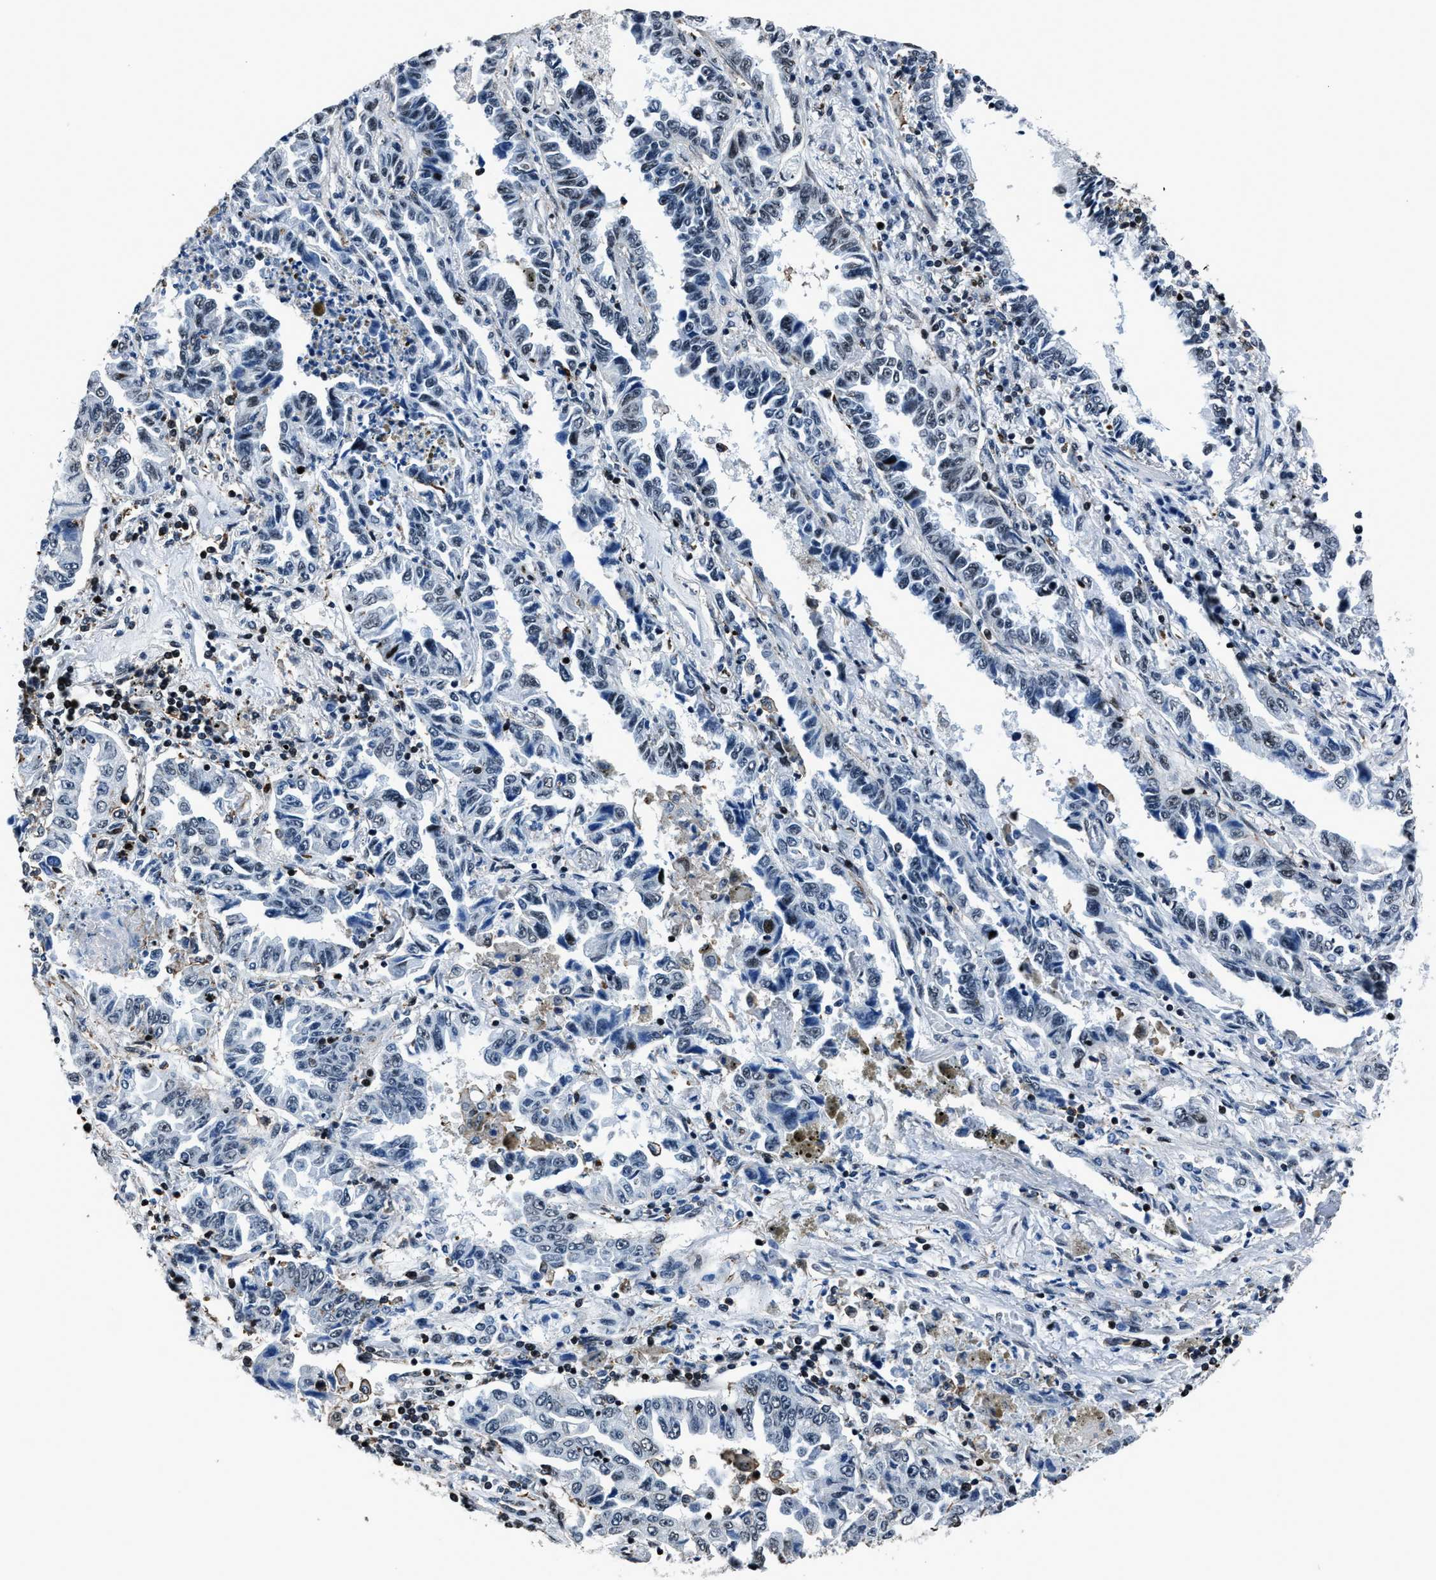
{"staining": {"intensity": "negative", "quantity": "none", "location": "none"}, "tissue": "lung cancer", "cell_type": "Tumor cells", "image_type": "cancer", "snomed": [{"axis": "morphology", "description": "Adenocarcinoma, NOS"}, {"axis": "topography", "description": "Lung"}], "caption": "DAB immunohistochemical staining of human lung cancer exhibits no significant expression in tumor cells.", "gene": "PPIE", "patient": {"sex": "female", "age": 51}}